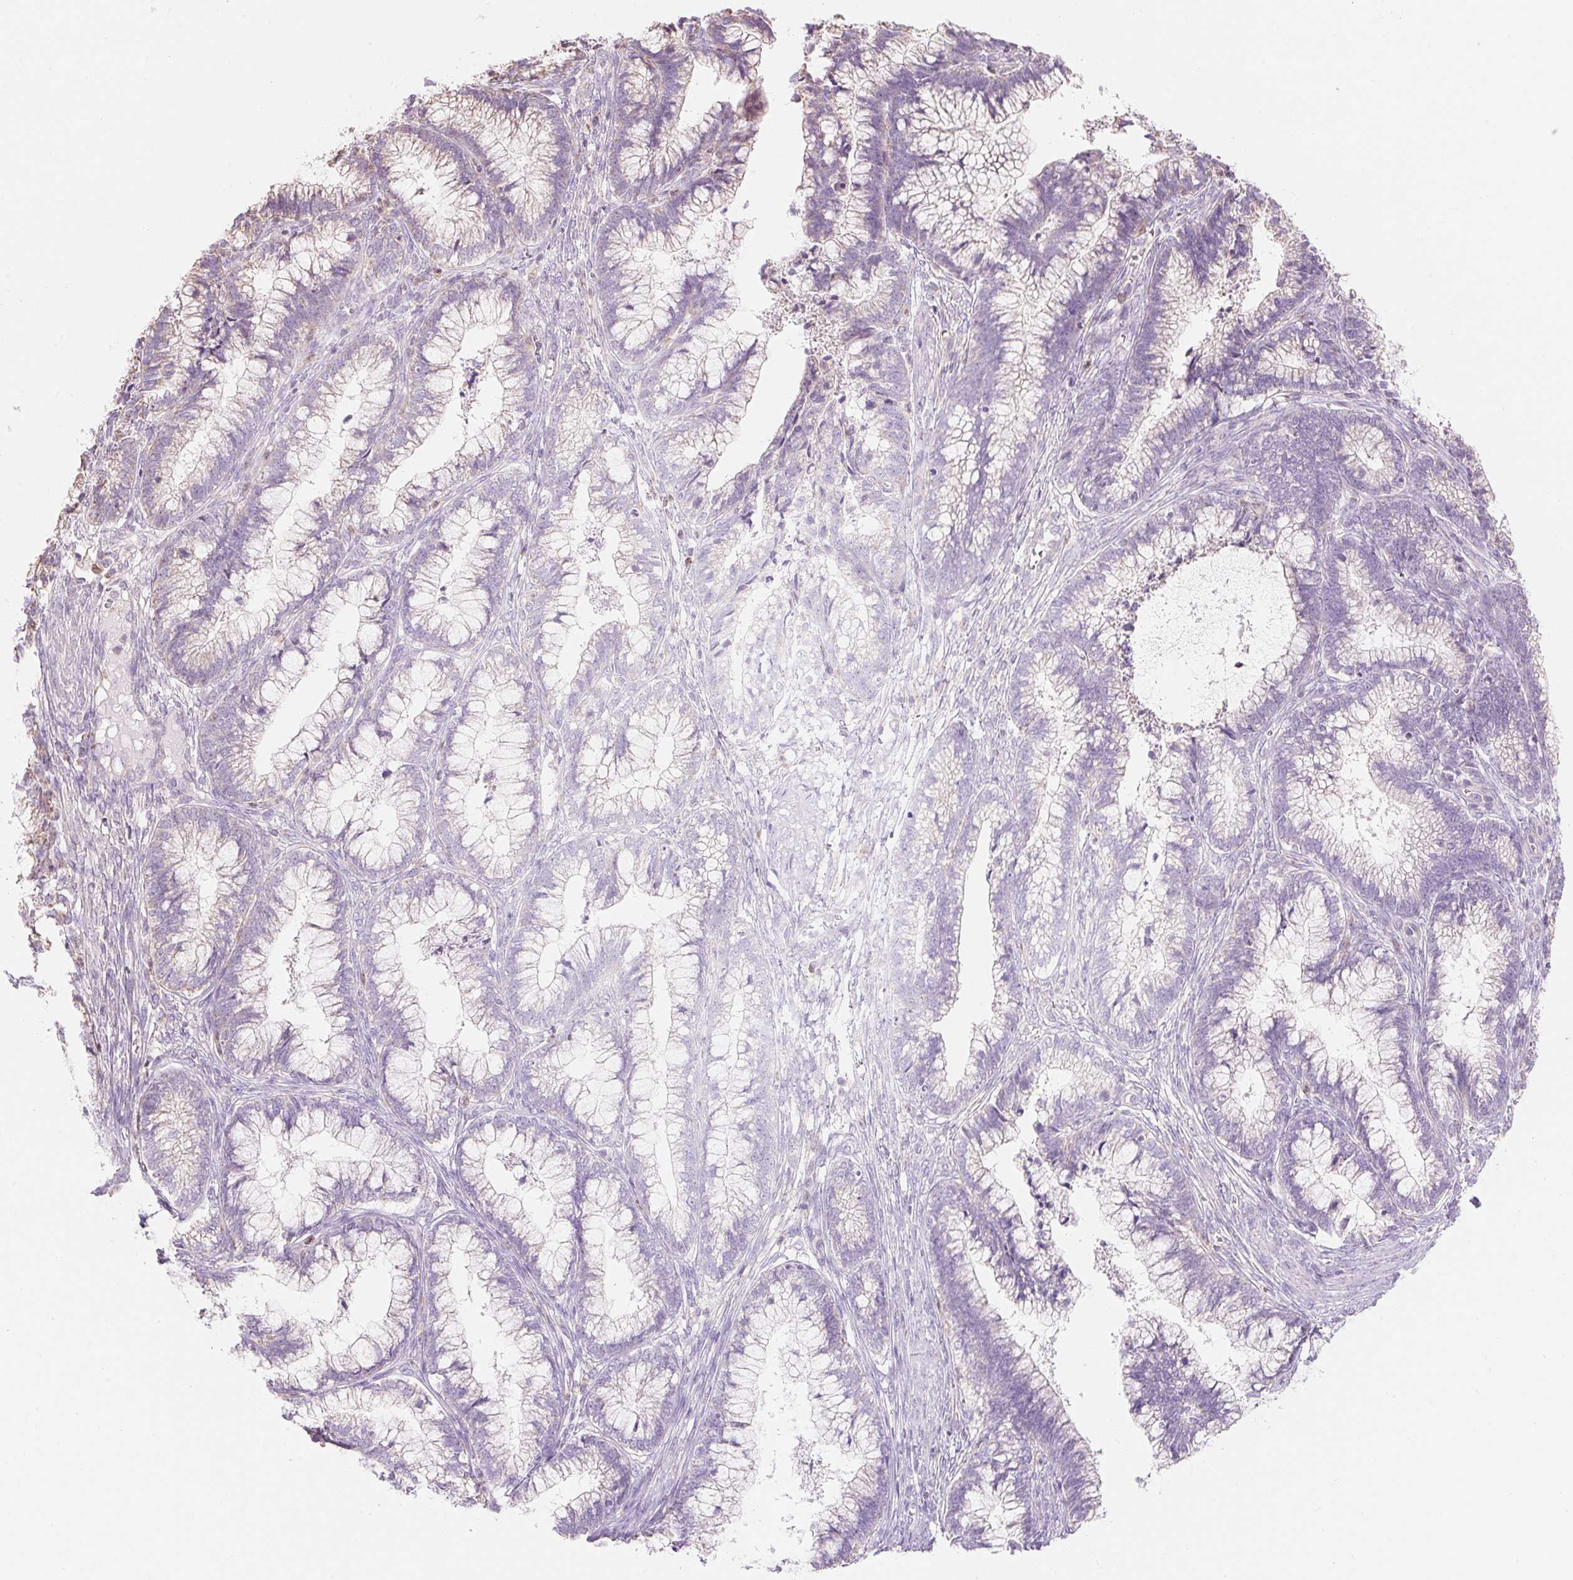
{"staining": {"intensity": "weak", "quantity": "<25%", "location": "cytoplasmic/membranous"}, "tissue": "cervical cancer", "cell_type": "Tumor cells", "image_type": "cancer", "snomed": [{"axis": "morphology", "description": "Adenocarcinoma, NOS"}, {"axis": "topography", "description": "Cervix"}], "caption": "This histopathology image is of cervical cancer stained with immunohistochemistry (IHC) to label a protein in brown with the nuclei are counter-stained blue. There is no positivity in tumor cells.", "gene": "DHX35", "patient": {"sex": "female", "age": 44}}